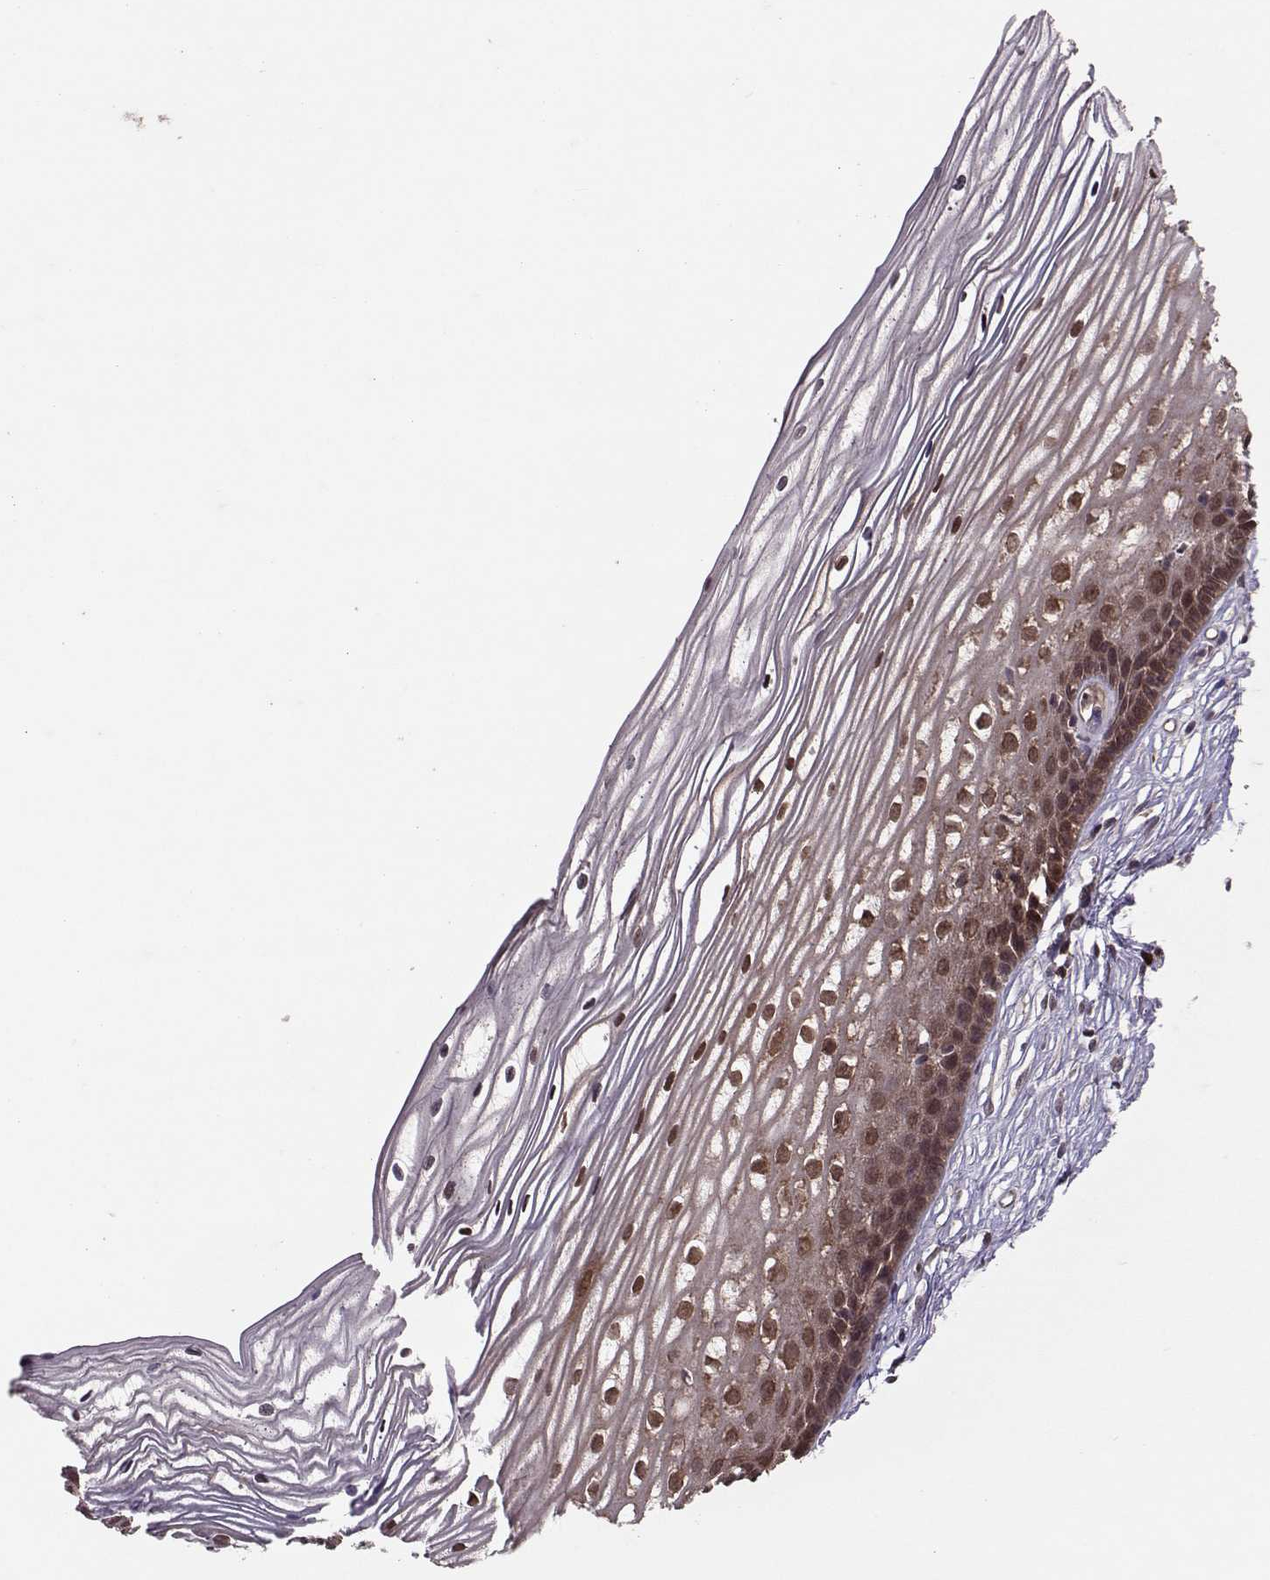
{"staining": {"intensity": "moderate", "quantity": ">75%", "location": "cytoplasmic/membranous"}, "tissue": "cervix", "cell_type": "Glandular cells", "image_type": "normal", "snomed": [{"axis": "morphology", "description": "Normal tissue, NOS"}, {"axis": "topography", "description": "Cervix"}], "caption": "Moderate cytoplasmic/membranous staining is seen in about >75% of glandular cells in unremarkable cervix.", "gene": "PPP2R2A", "patient": {"sex": "female", "age": 40}}